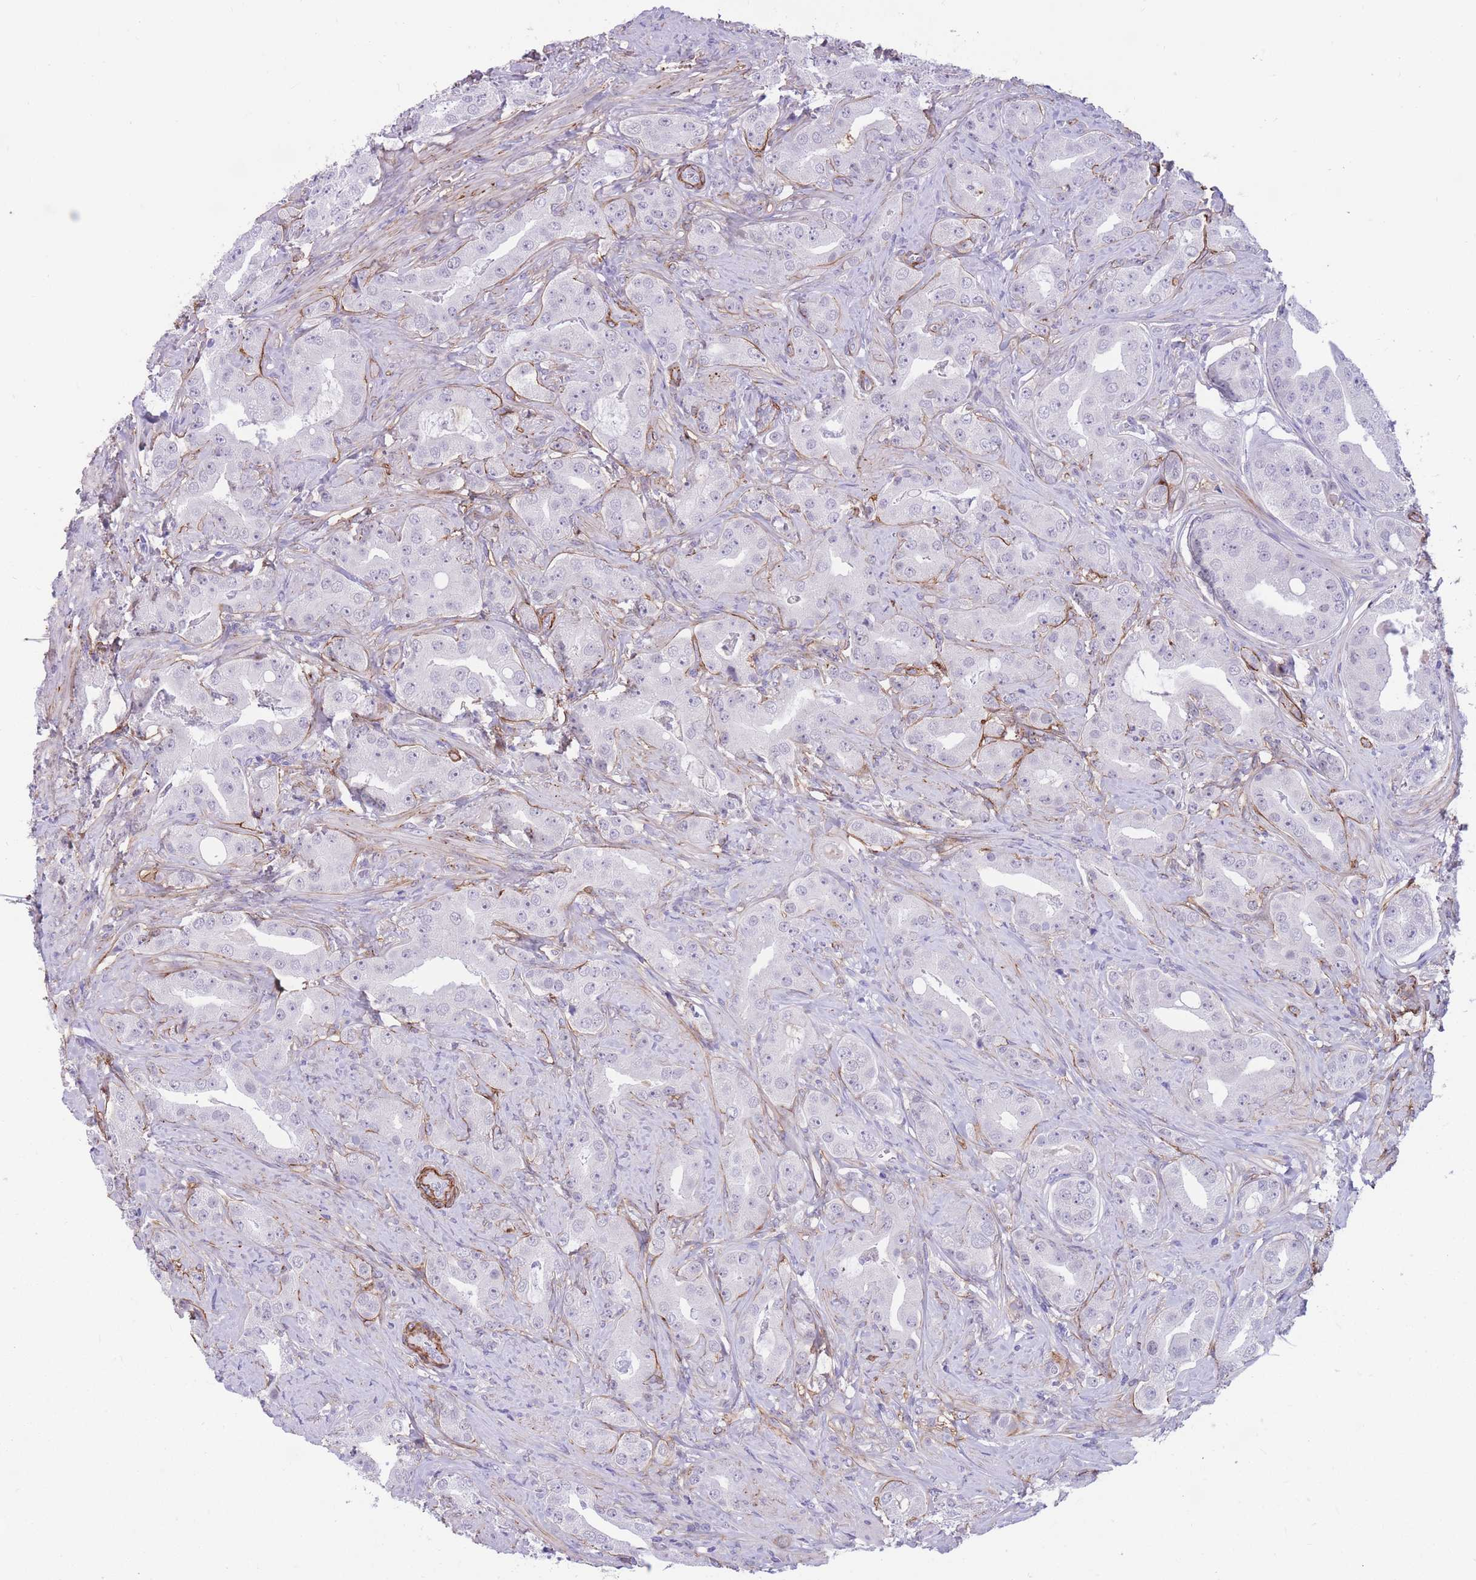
{"staining": {"intensity": "negative", "quantity": "none", "location": "none"}, "tissue": "prostate cancer", "cell_type": "Tumor cells", "image_type": "cancer", "snomed": [{"axis": "morphology", "description": "Adenocarcinoma, High grade"}, {"axis": "topography", "description": "Prostate"}], "caption": "Adenocarcinoma (high-grade) (prostate) stained for a protein using immunohistochemistry reveals no positivity tumor cells.", "gene": "DPYD", "patient": {"sex": "male", "age": 63}}